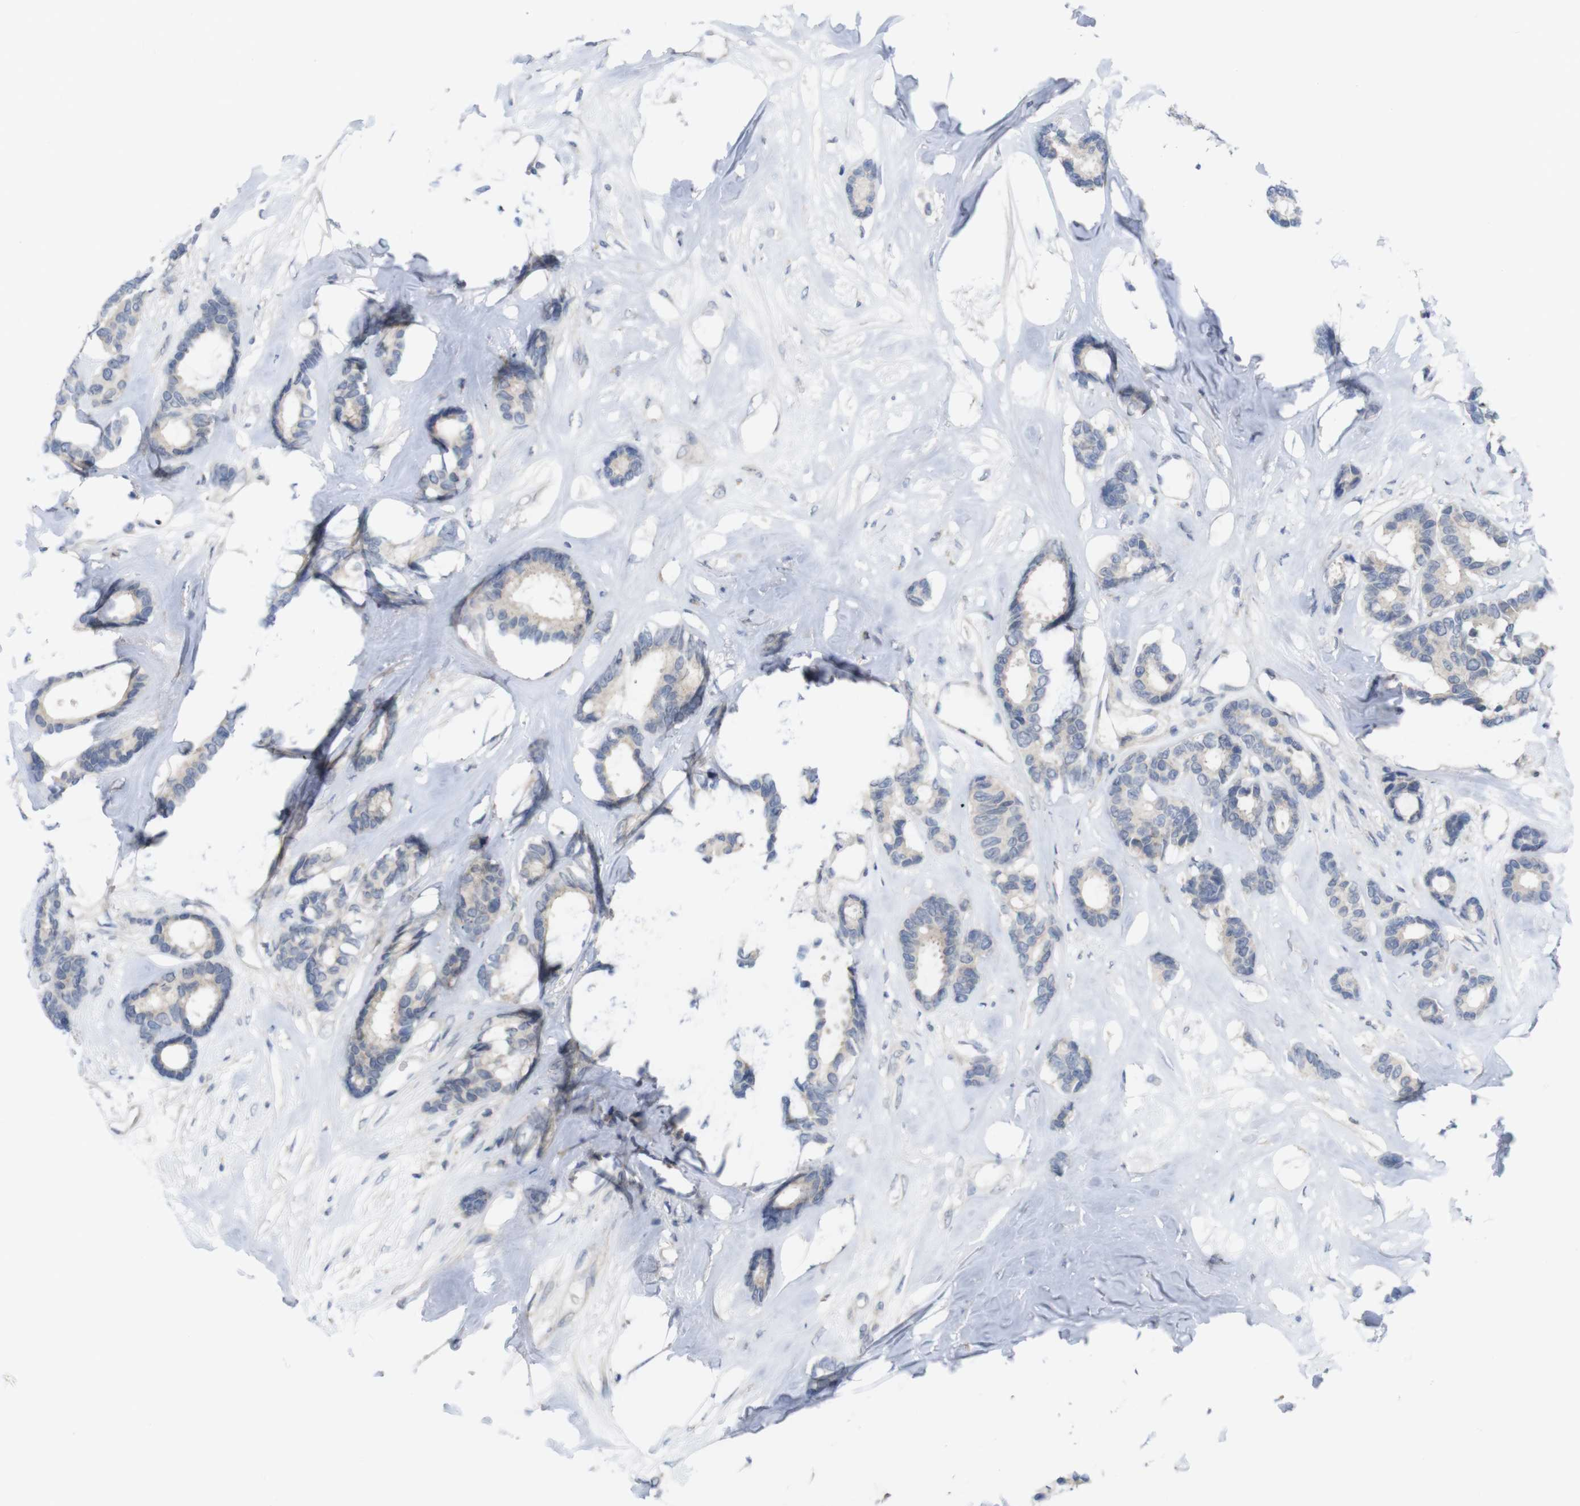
{"staining": {"intensity": "weak", "quantity": "<25%", "location": "cytoplasmic/membranous"}, "tissue": "breast cancer", "cell_type": "Tumor cells", "image_type": "cancer", "snomed": [{"axis": "morphology", "description": "Duct carcinoma"}, {"axis": "topography", "description": "Breast"}], "caption": "The micrograph reveals no staining of tumor cells in breast cancer (invasive ductal carcinoma).", "gene": "SLAMF7", "patient": {"sex": "female", "age": 87}}